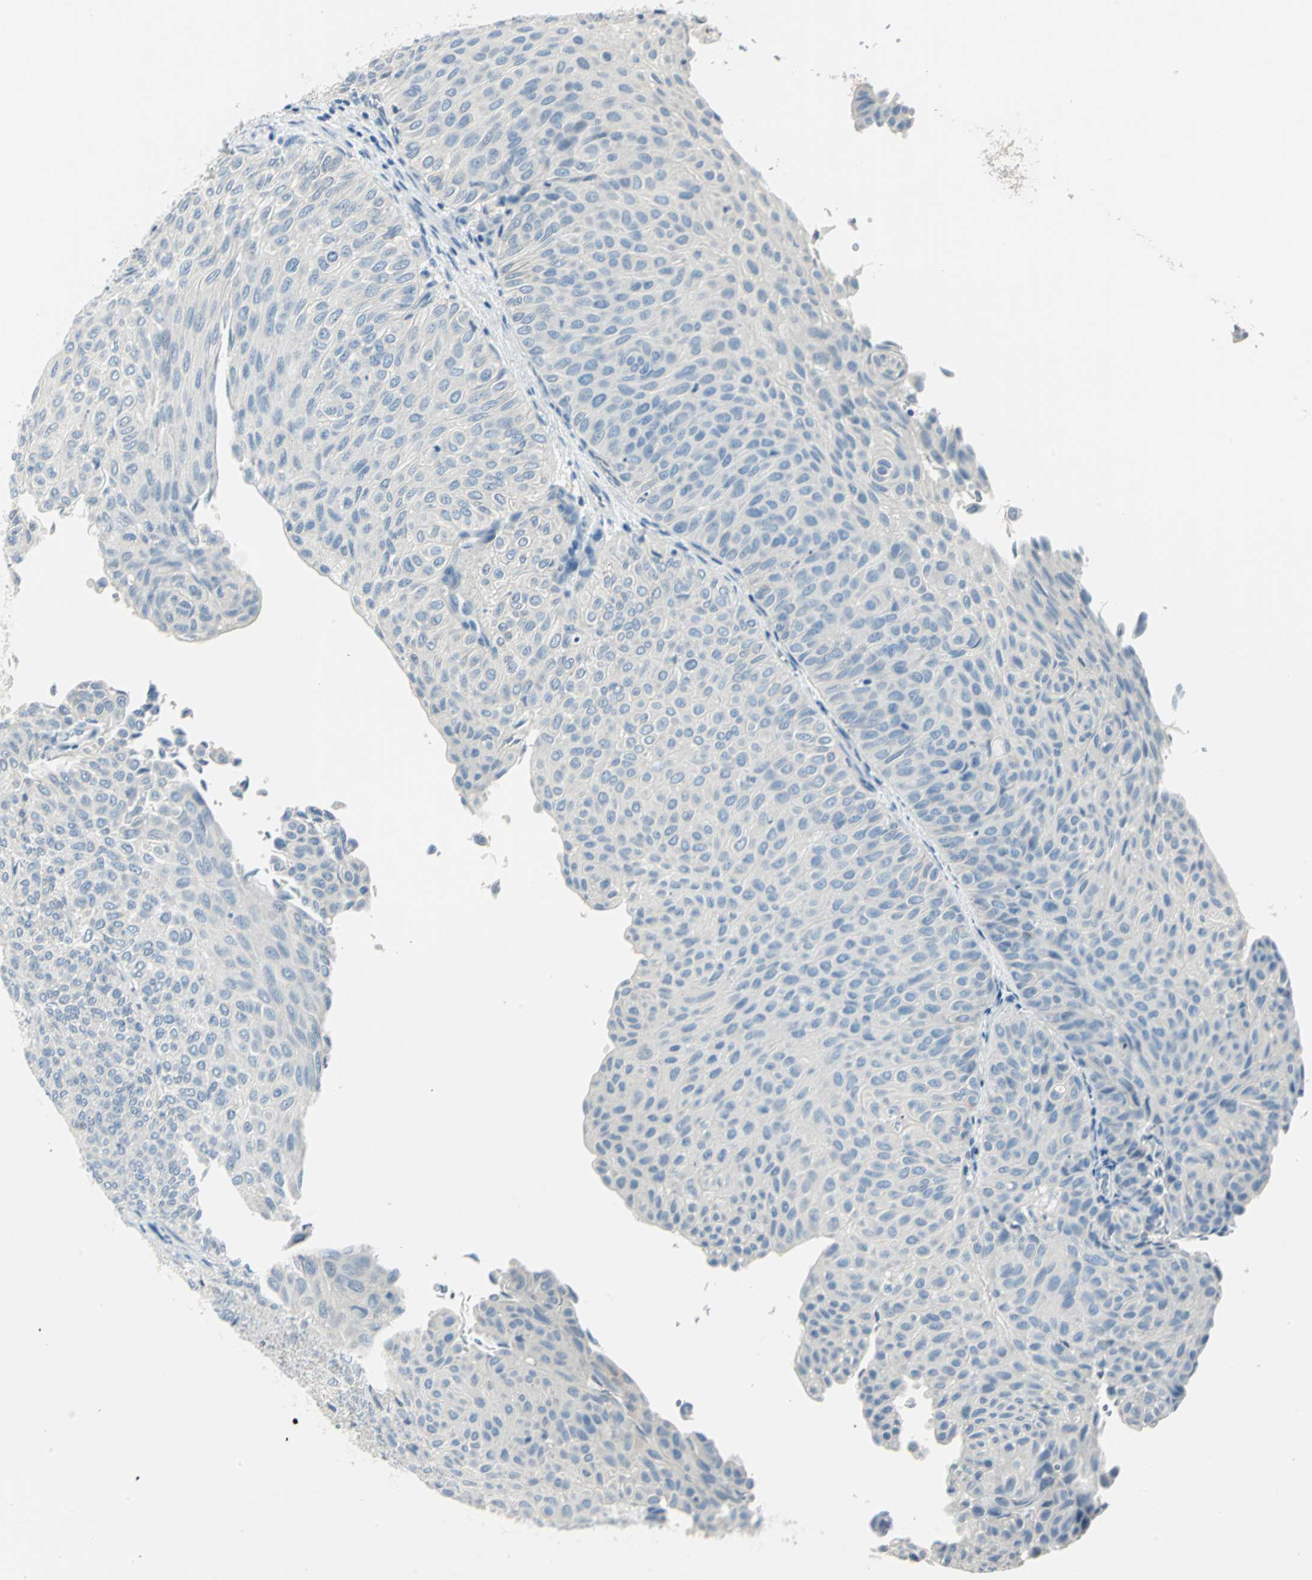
{"staining": {"intensity": "negative", "quantity": "none", "location": "none"}, "tissue": "urothelial cancer", "cell_type": "Tumor cells", "image_type": "cancer", "snomed": [{"axis": "morphology", "description": "Urothelial carcinoma, Low grade"}, {"axis": "topography", "description": "Urinary bladder"}], "caption": "The histopathology image reveals no significant staining in tumor cells of urothelial cancer. (DAB immunohistochemistry visualized using brightfield microscopy, high magnification).", "gene": "UCHL1", "patient": {"sex": "male", "age": 78}}